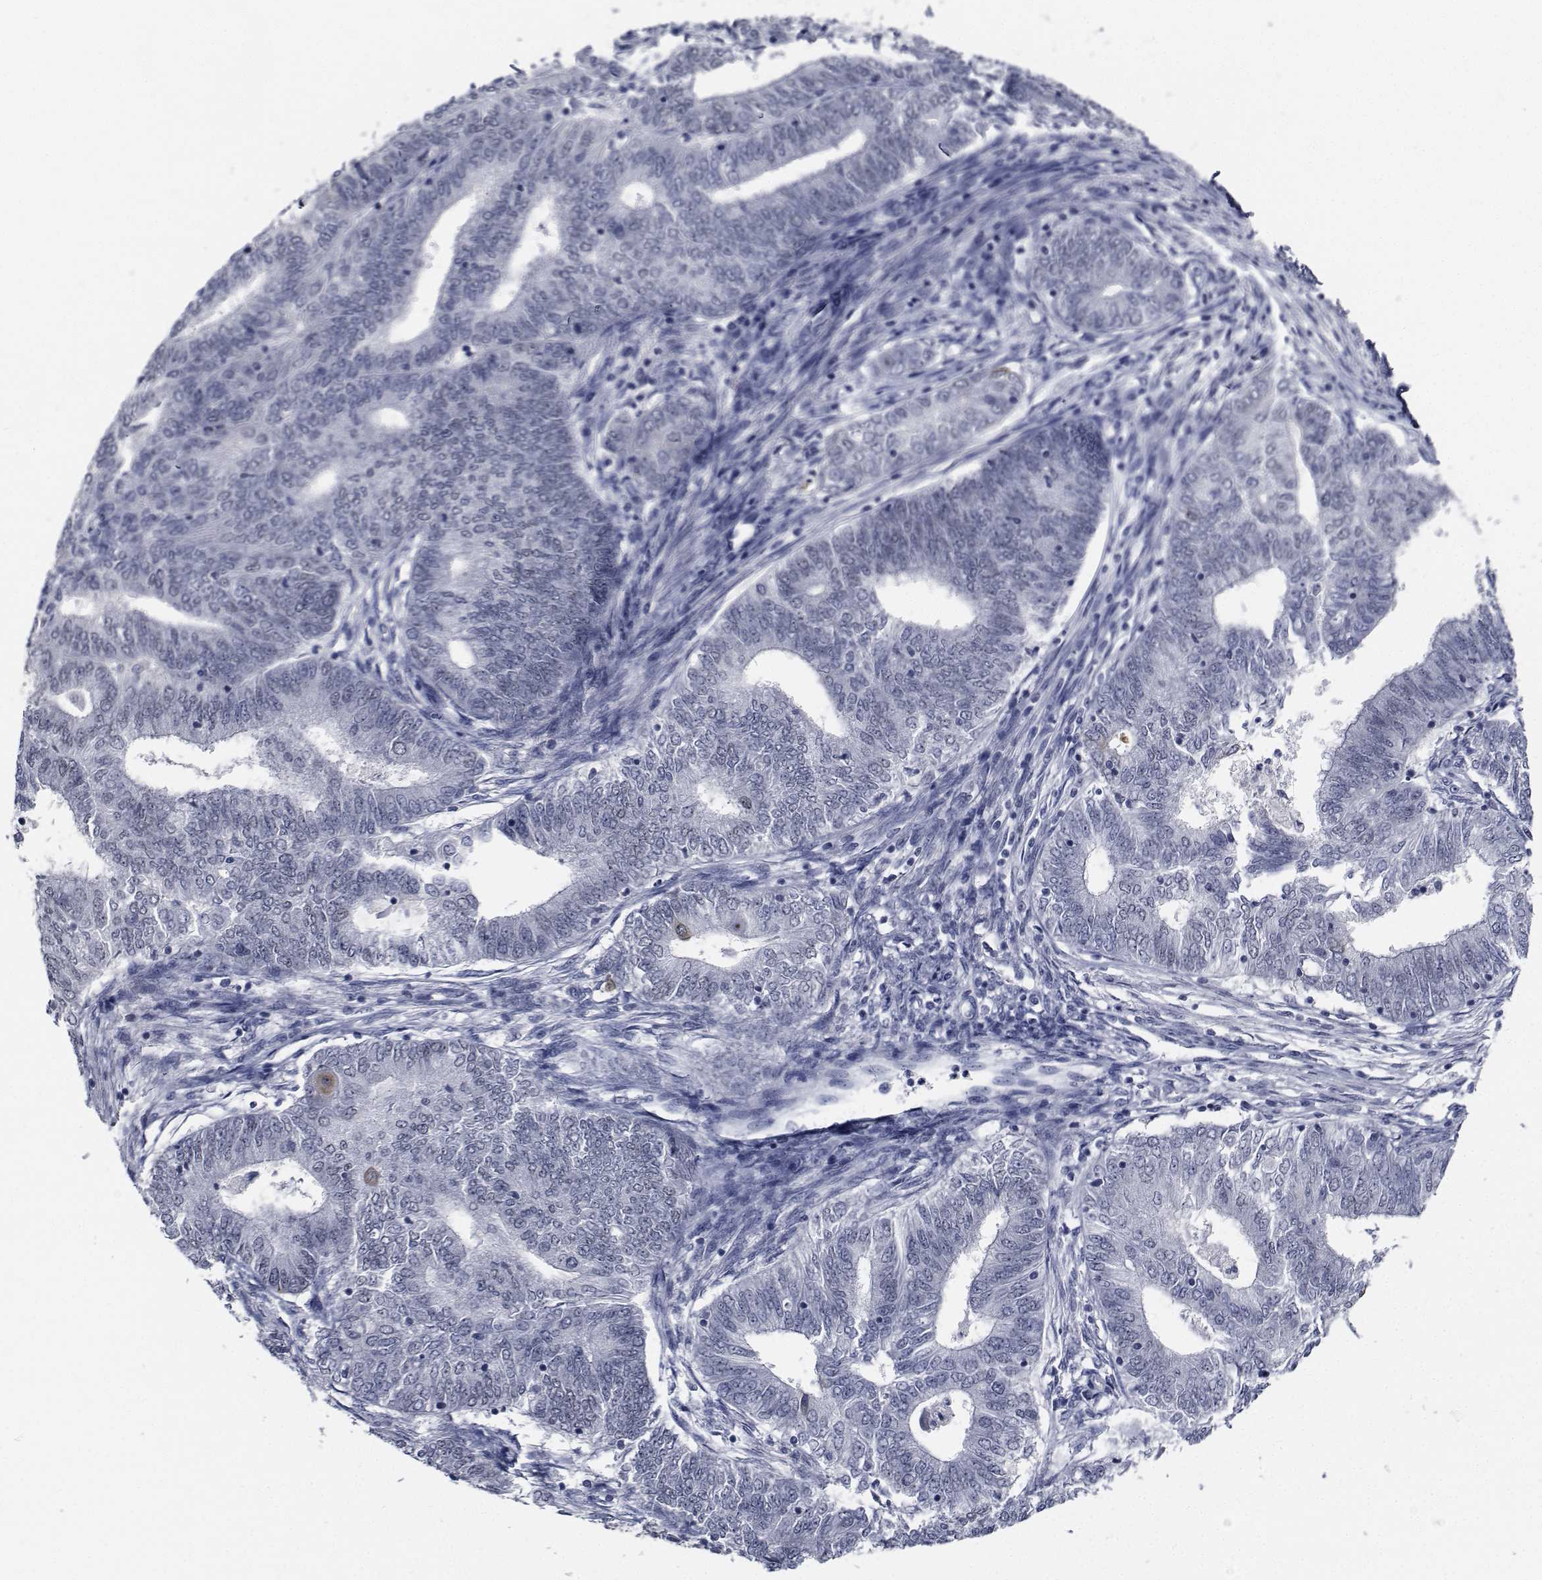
{"staining": {"intensity": "negative", "quantity": "none", "location": "none"}, "tissue": "endometrial cancer", "cell_type": "Tumor cells", "image_type": "cancer", "snomed": [{"axis": "morphology", "description": "Adenocarcinoma, NOS"}, {"axis": "topography", "description": "Endometrium"}], "caption": "Tumor cells show no significant staining in endometrial adenocarcinoma.", "gene": "NVL", "patient": {"sex": "female", "age": 62}}